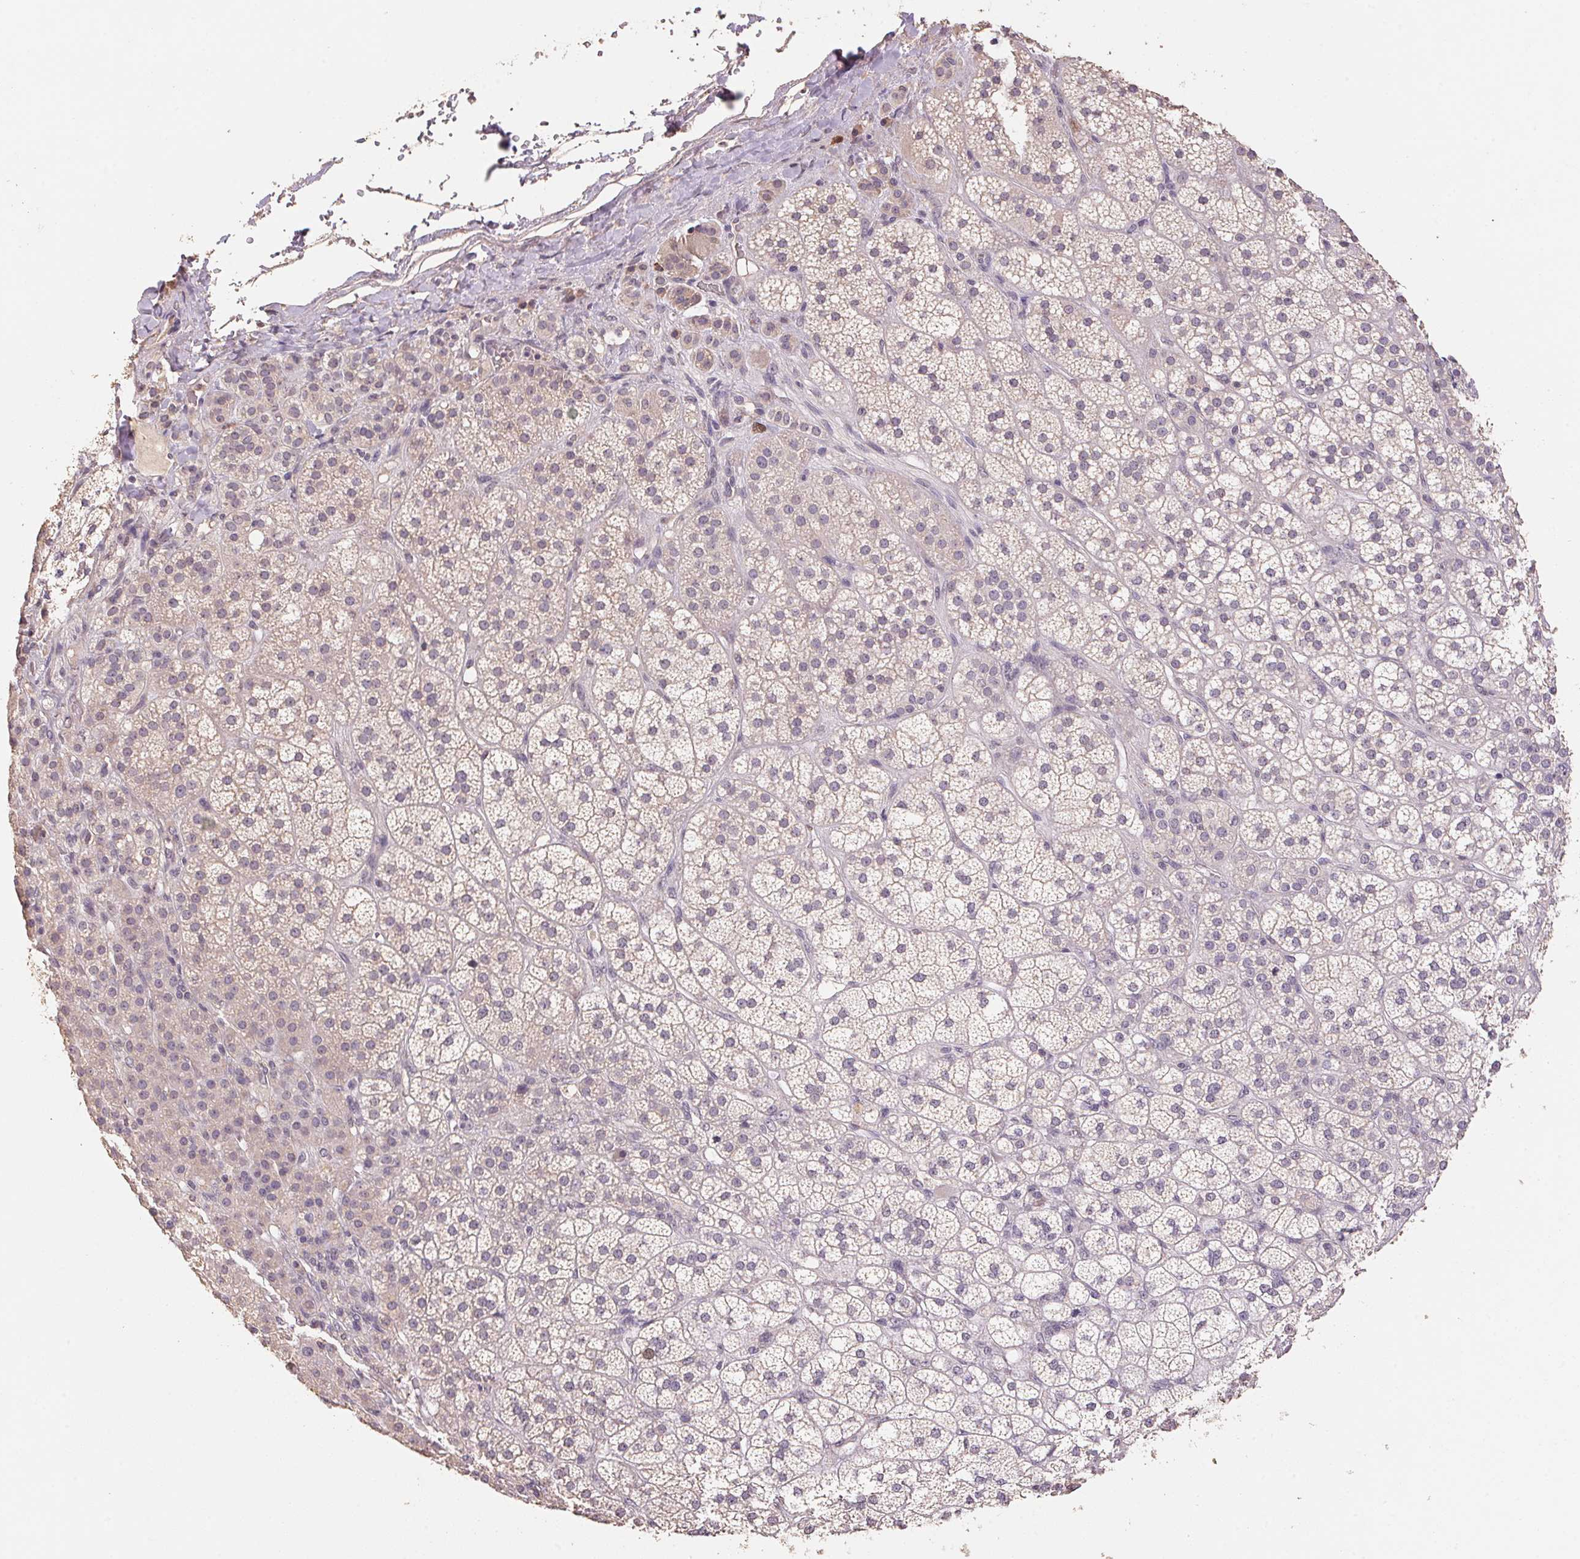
{"staining": {"intensity": "moderate", "quantity": "<25%", "location": "cytoplasmic/membranous"}, "tissue": "adrenal gland", "cell_type": "Glandular cells", "image_type": "normal", "snomed": [{"axis": "morphology", "description": "Normal tissue, NOS"}, {"axis": "topography", "description": "Adrenal gland"}], "caption": "Protein staining shows moderate cytoplasmic/membranous staining in about <25% of glandular cells in normal adrenal gland. The staining was performed using DAB to visualize the protein expression in brown, while the nuclei were stained in blue with hematoxylin (Magnification: 20x).", "gene": "CENPF", "patient": {"sex": "female", "age": 60}}